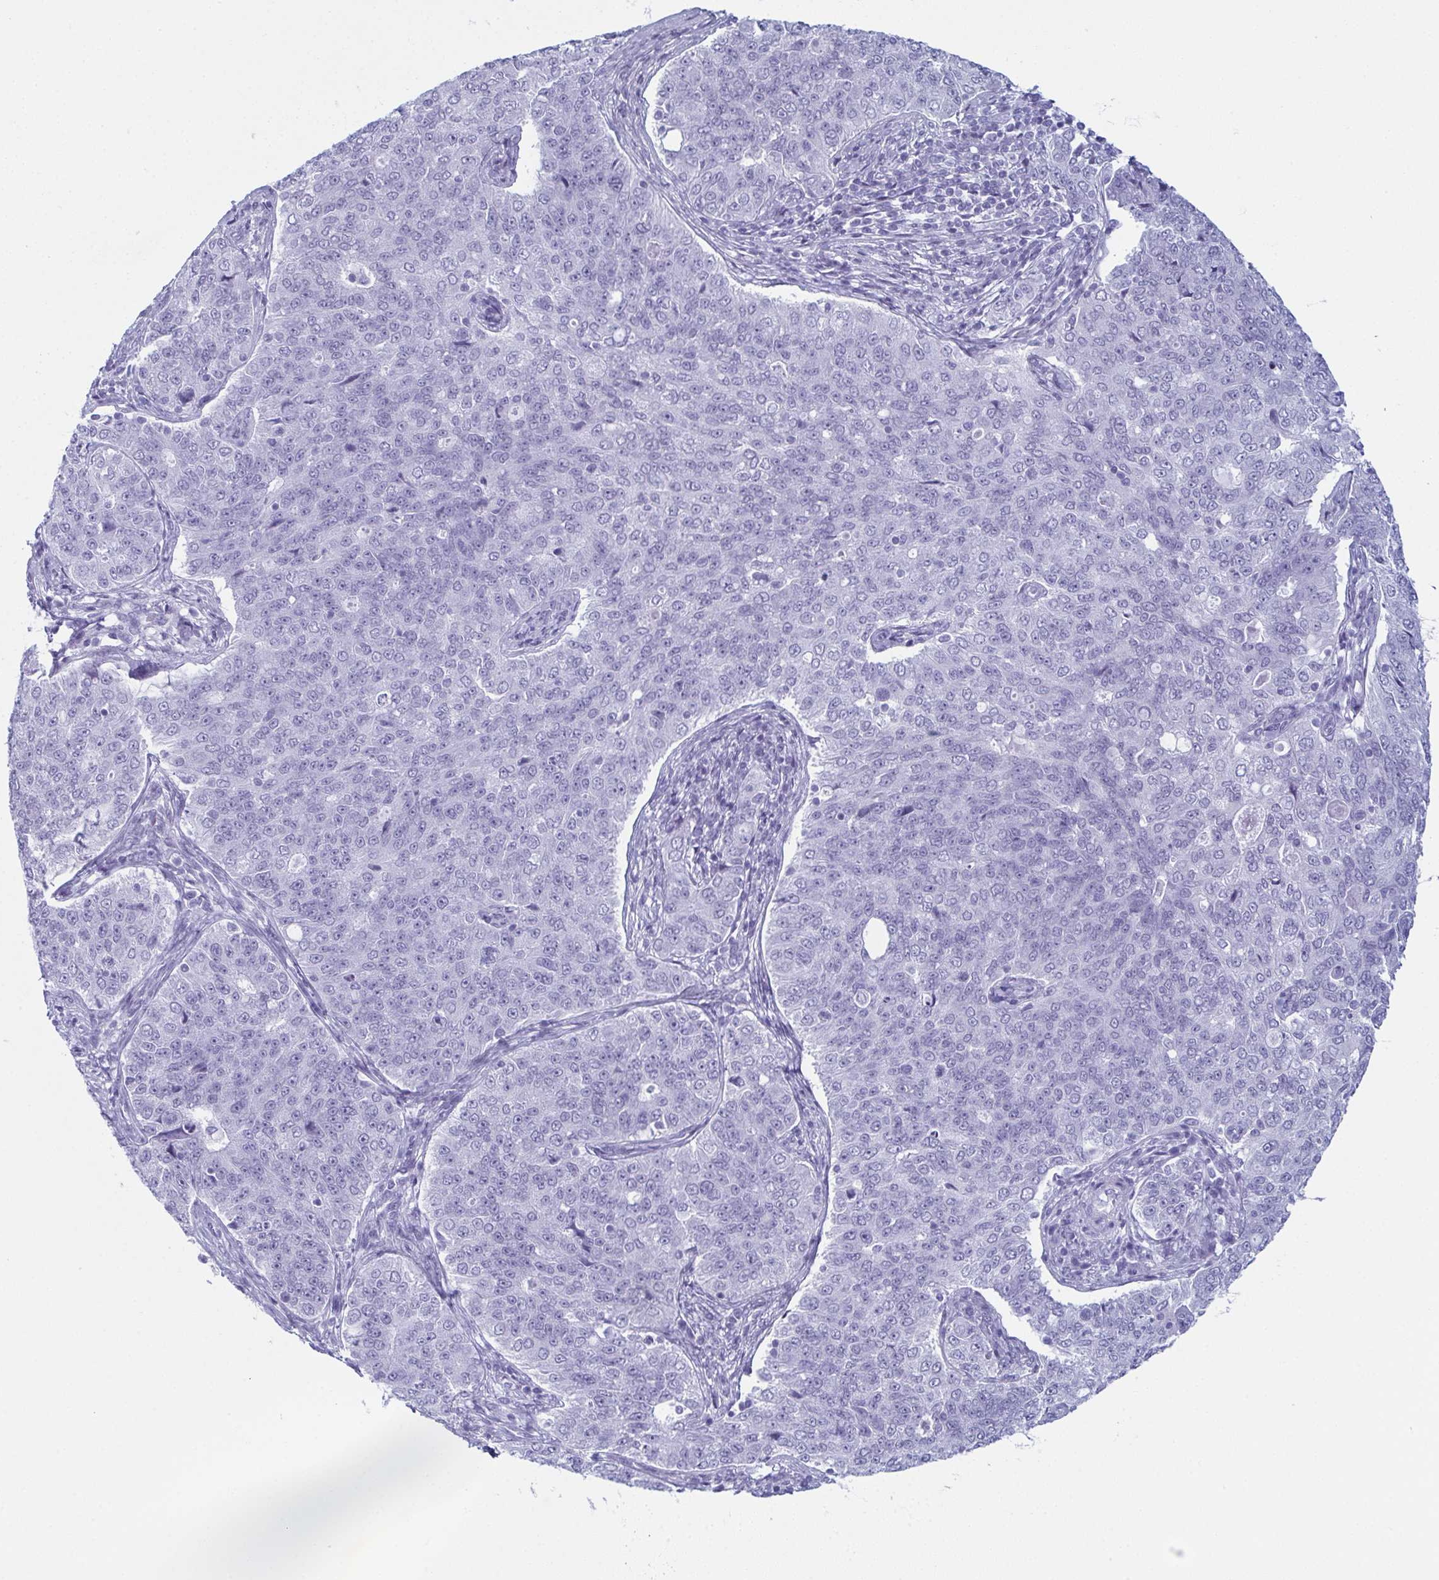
{"staining": {"intensity": "negative", "quantity": "none", "location": "none"}, "tissue": "endometrial cancer", "cell_type": "Tumor cells", "image_type": "cancer", "snomed": [{"axis": "morphology", "description": "Adenocarcinoma, NOS"}, {"axis": "topography", "description": "Endometrium"}], "caption": "The histopathology image reveals no staining of tumor cells in adenocarcinoma (endometrial). (Brightfield microscopy of DAB (3,3'-diaminobenzidine) immunohistochemistry (IHC) at high magnification).", "gene": "ENKUR", "patient": {"sex": "female", "age": 43}}